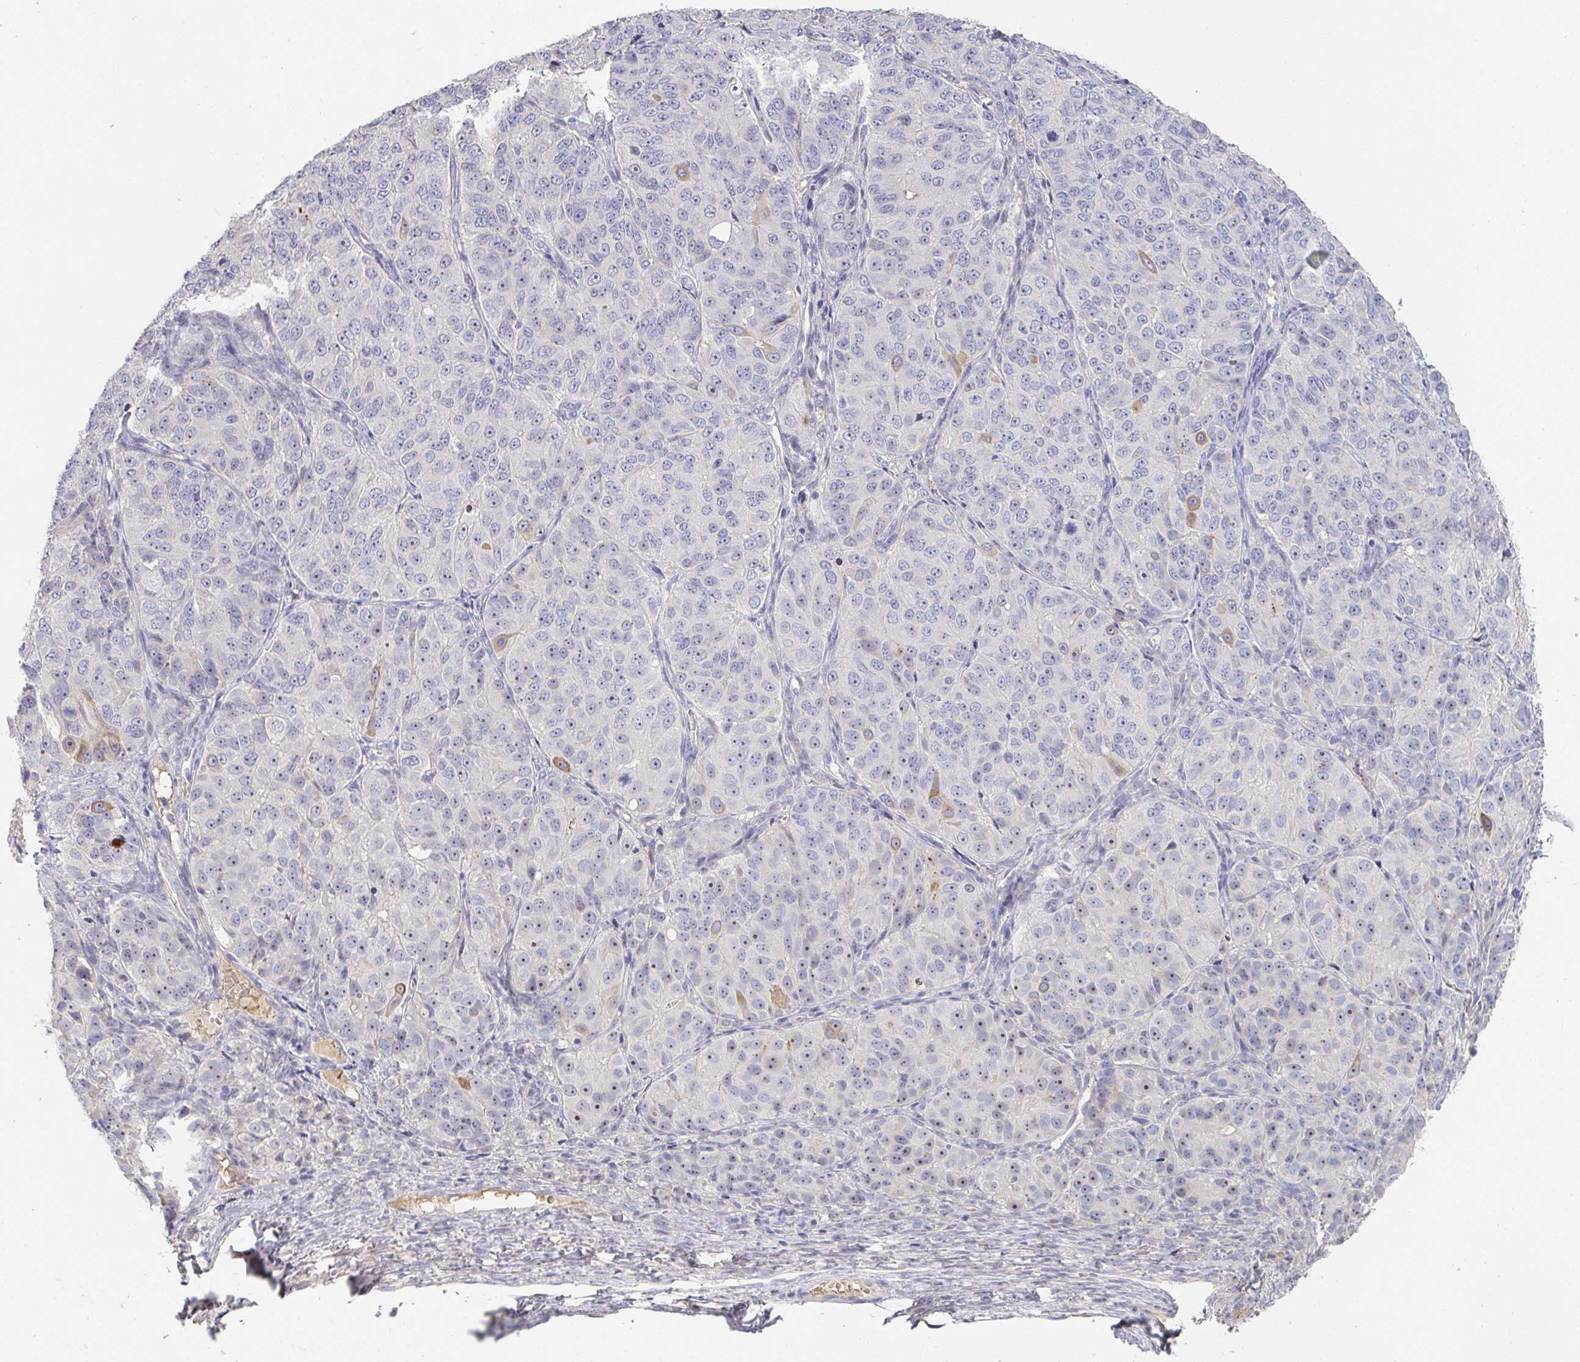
{"staining": {"intensity": "moderate", "quantity": "<25%", "location": "cytoplasmic/membranous"}, "tissue": "ovarian cancer", "cell_type": "Tumor cells", "image_type": "cancer", "snomed": [{"axis": "morphology", "description": "Carcinoma, endometroid"}, {"axis": "topography", "description": "Ovary"}], "caption": "Protein staining shows moderate cytoplasmic/membranous staining in approximately <25% of tumor cells in ovarian endometroid carcinoma.", "gene": "ANO5", "patient": {"sex": "female", "age": 51}}